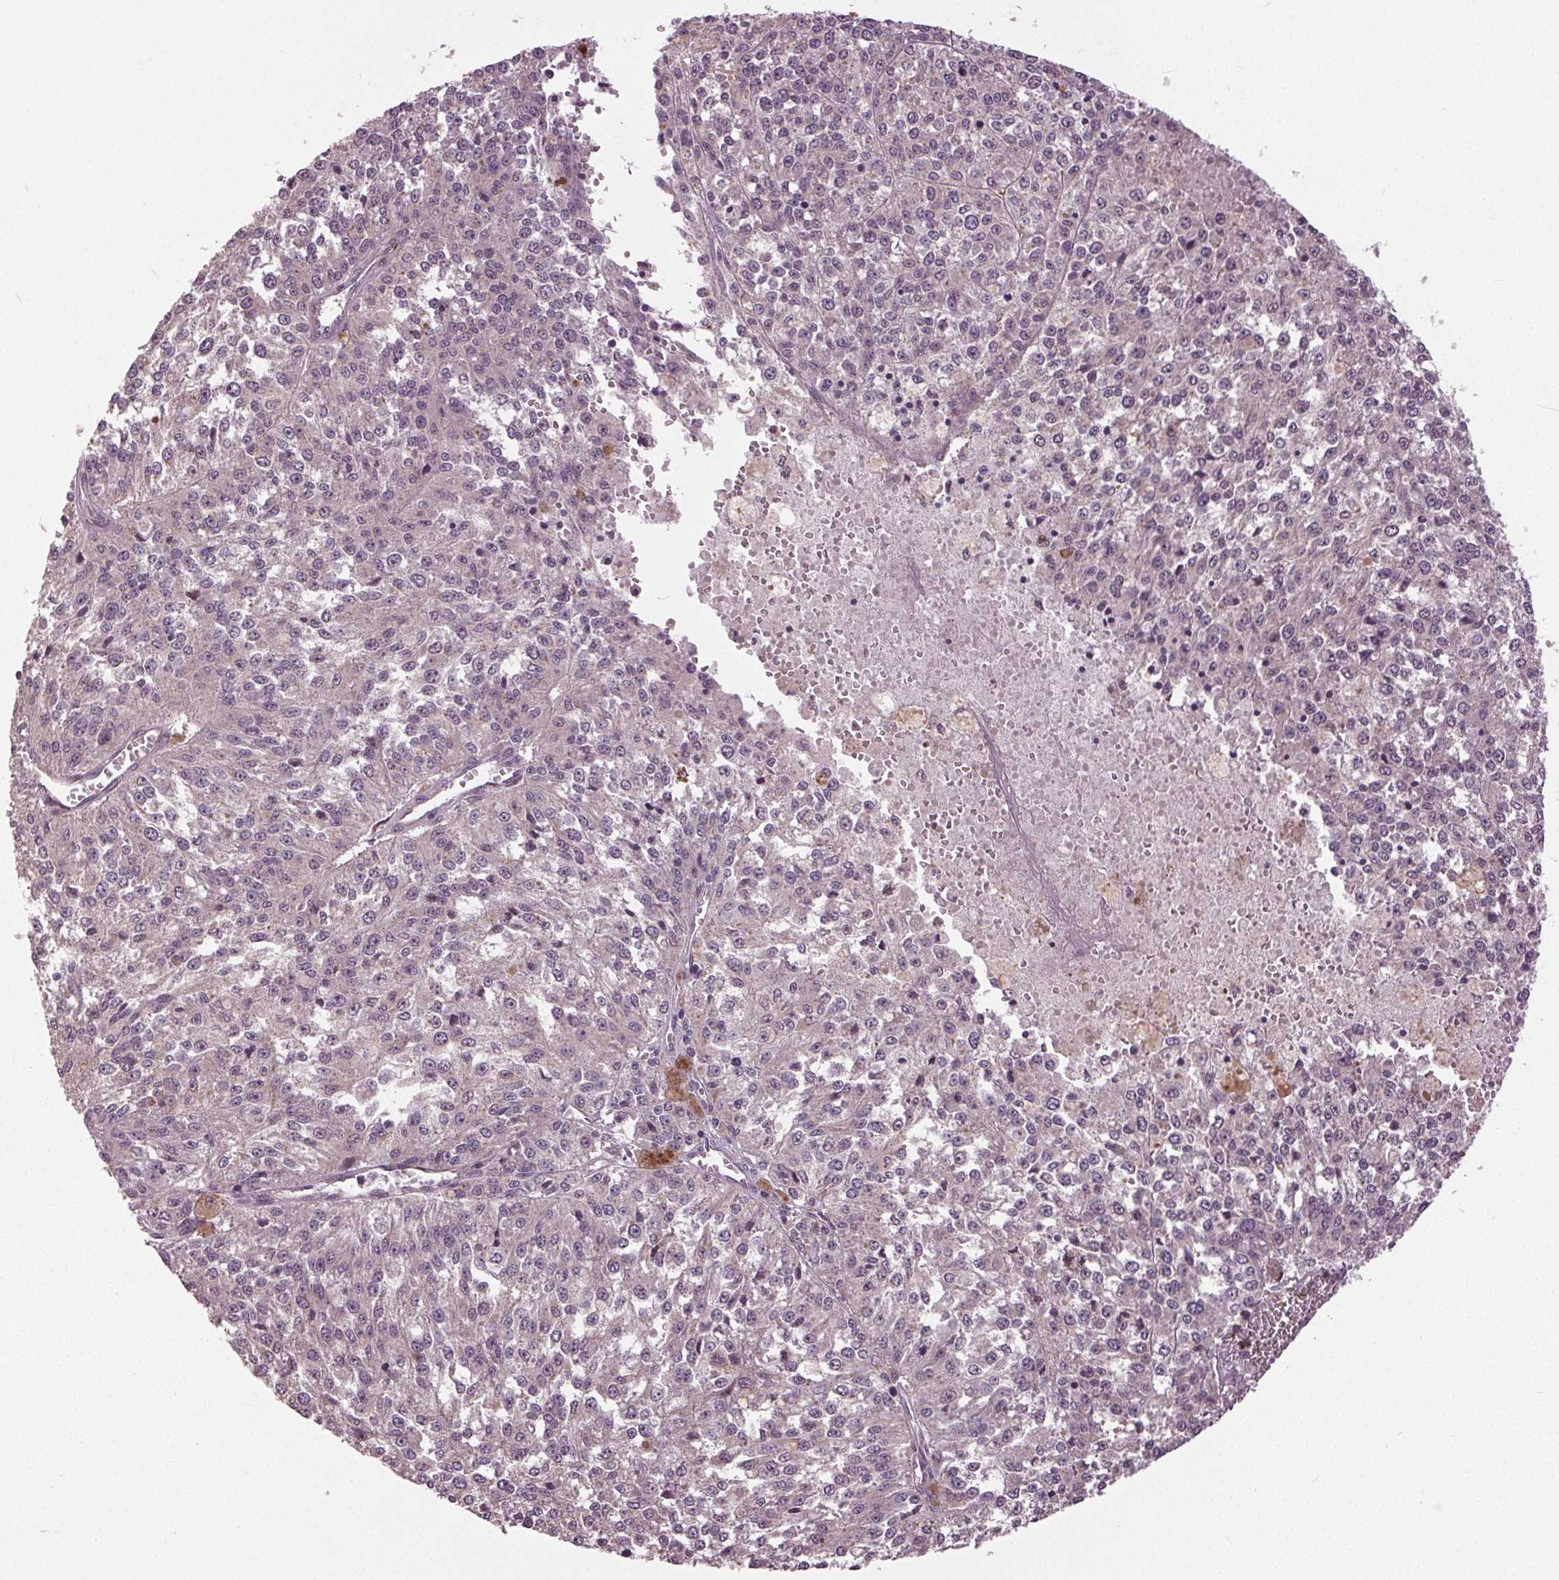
{"staining": {"intensity": "negative", "quantity": "none", "location": "none"}, "tissue": "melanoma", "cell_type": "Tumor cells", "image_type": "cancer", "snomed": [{"axis": "morphology", "description": "Malignant melanoma, Metastatic site"}, {"axis": "topography", "description": "Lymph node"}], "caption": "This histopathology image is of melanoma stained with immunohistochemistry to label a protein in brown with the nuclei are counter-stained blue. There is no staining in tumor cells.", "gene": "BSDC1", "patient": {"sex": "female", "age": 64}}